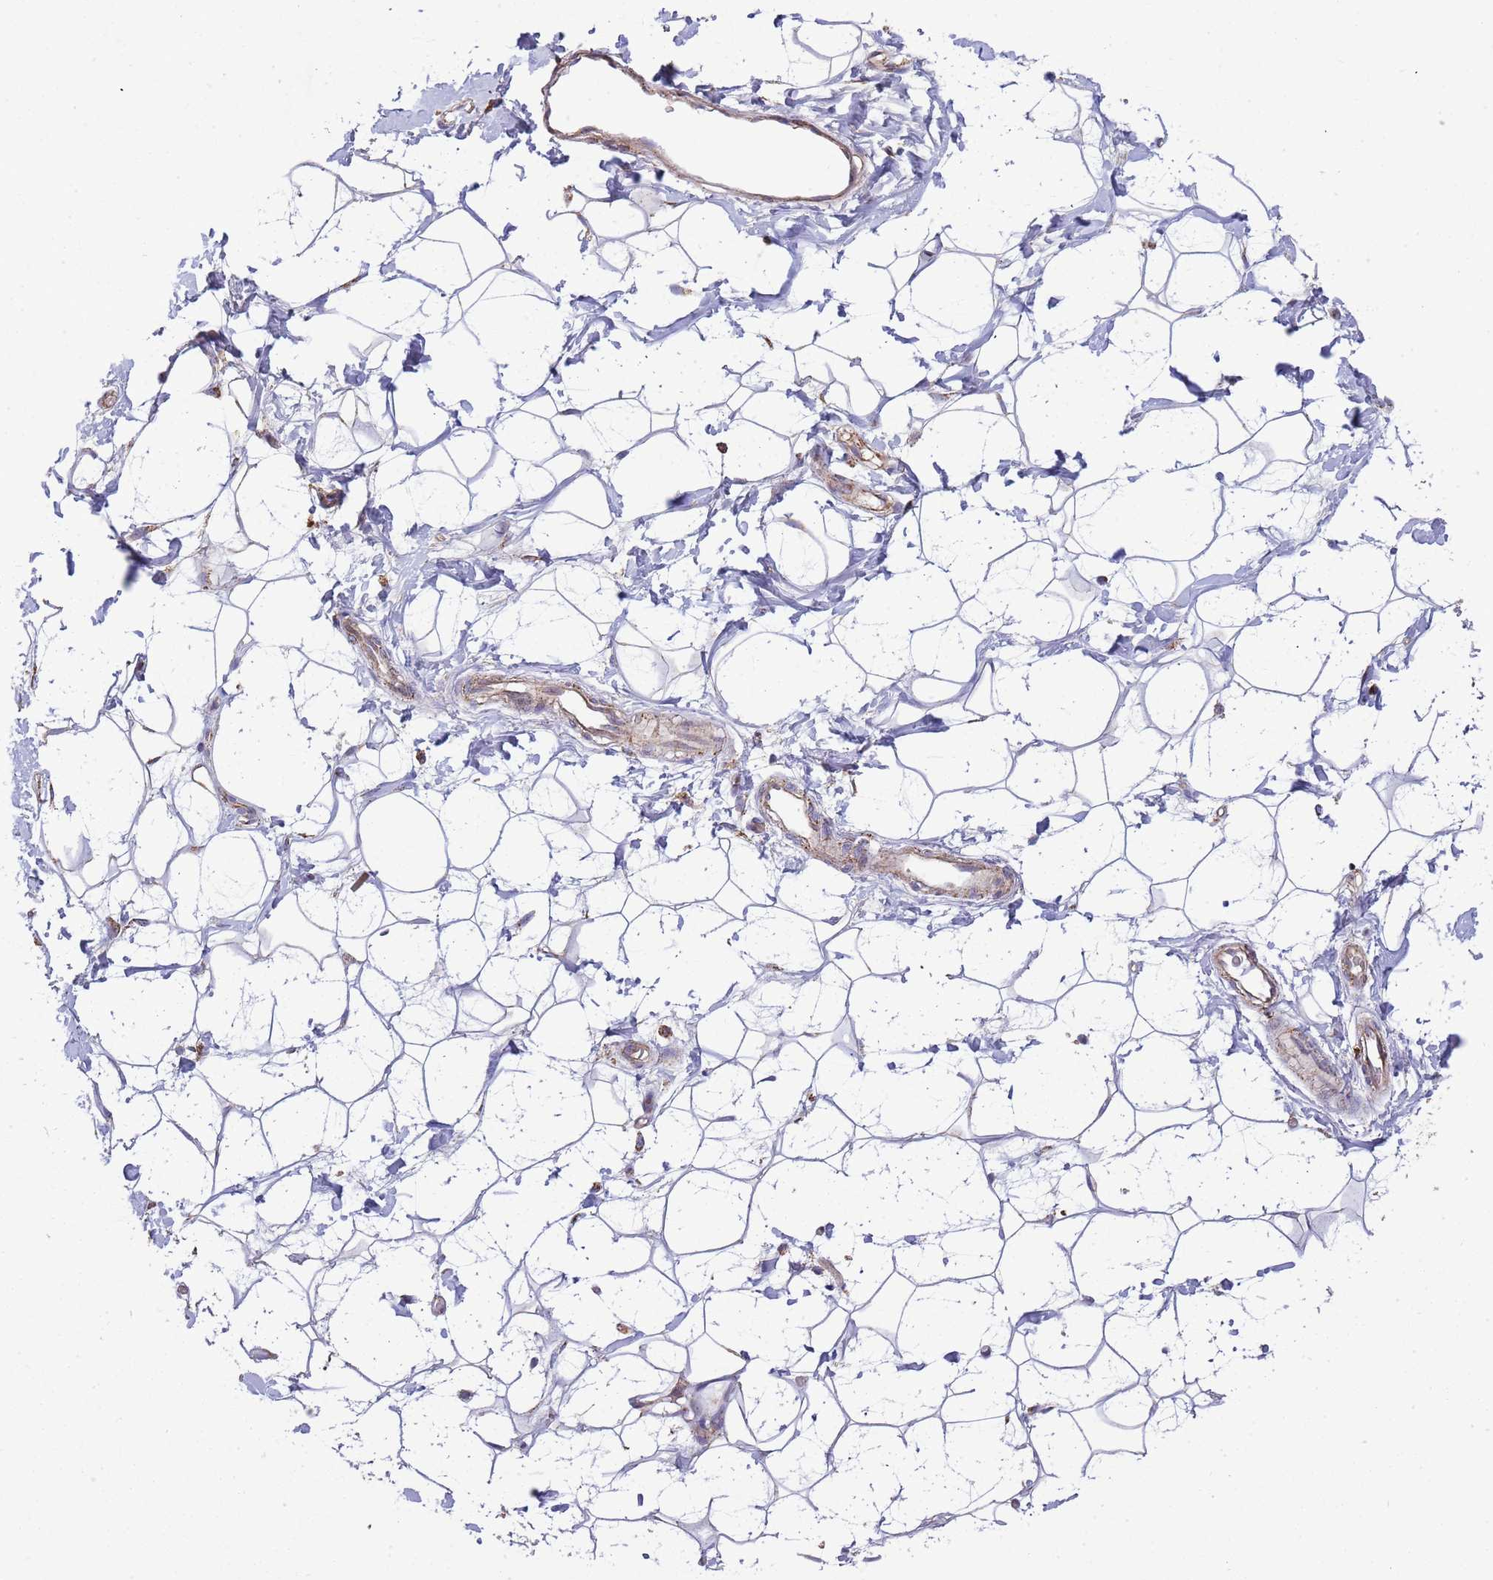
{"staining": {"intensity": "negative", "quantity": "none", "location": "none"}, "tissue": "adipose tissue", "cell_type": "Adipocytes", "image_type": "normal", "snomed": [{"axis": "morphology", "description": "Normal tissue, NOS"}, {"axis": "topography", "description": "Breast"}], "caption": "High magnification brightfield microscopy of unremarkable adipose tissue stained with DAB (brown) and counterstained with hematoxylin (blue): adipocytes show no significant positivity. The staining is performed using DAB brown chromogen with nuclei counter-stained in using hematoxylin.", "gene": "VPS16", "patient": {"sex": "female", "age": 26}}